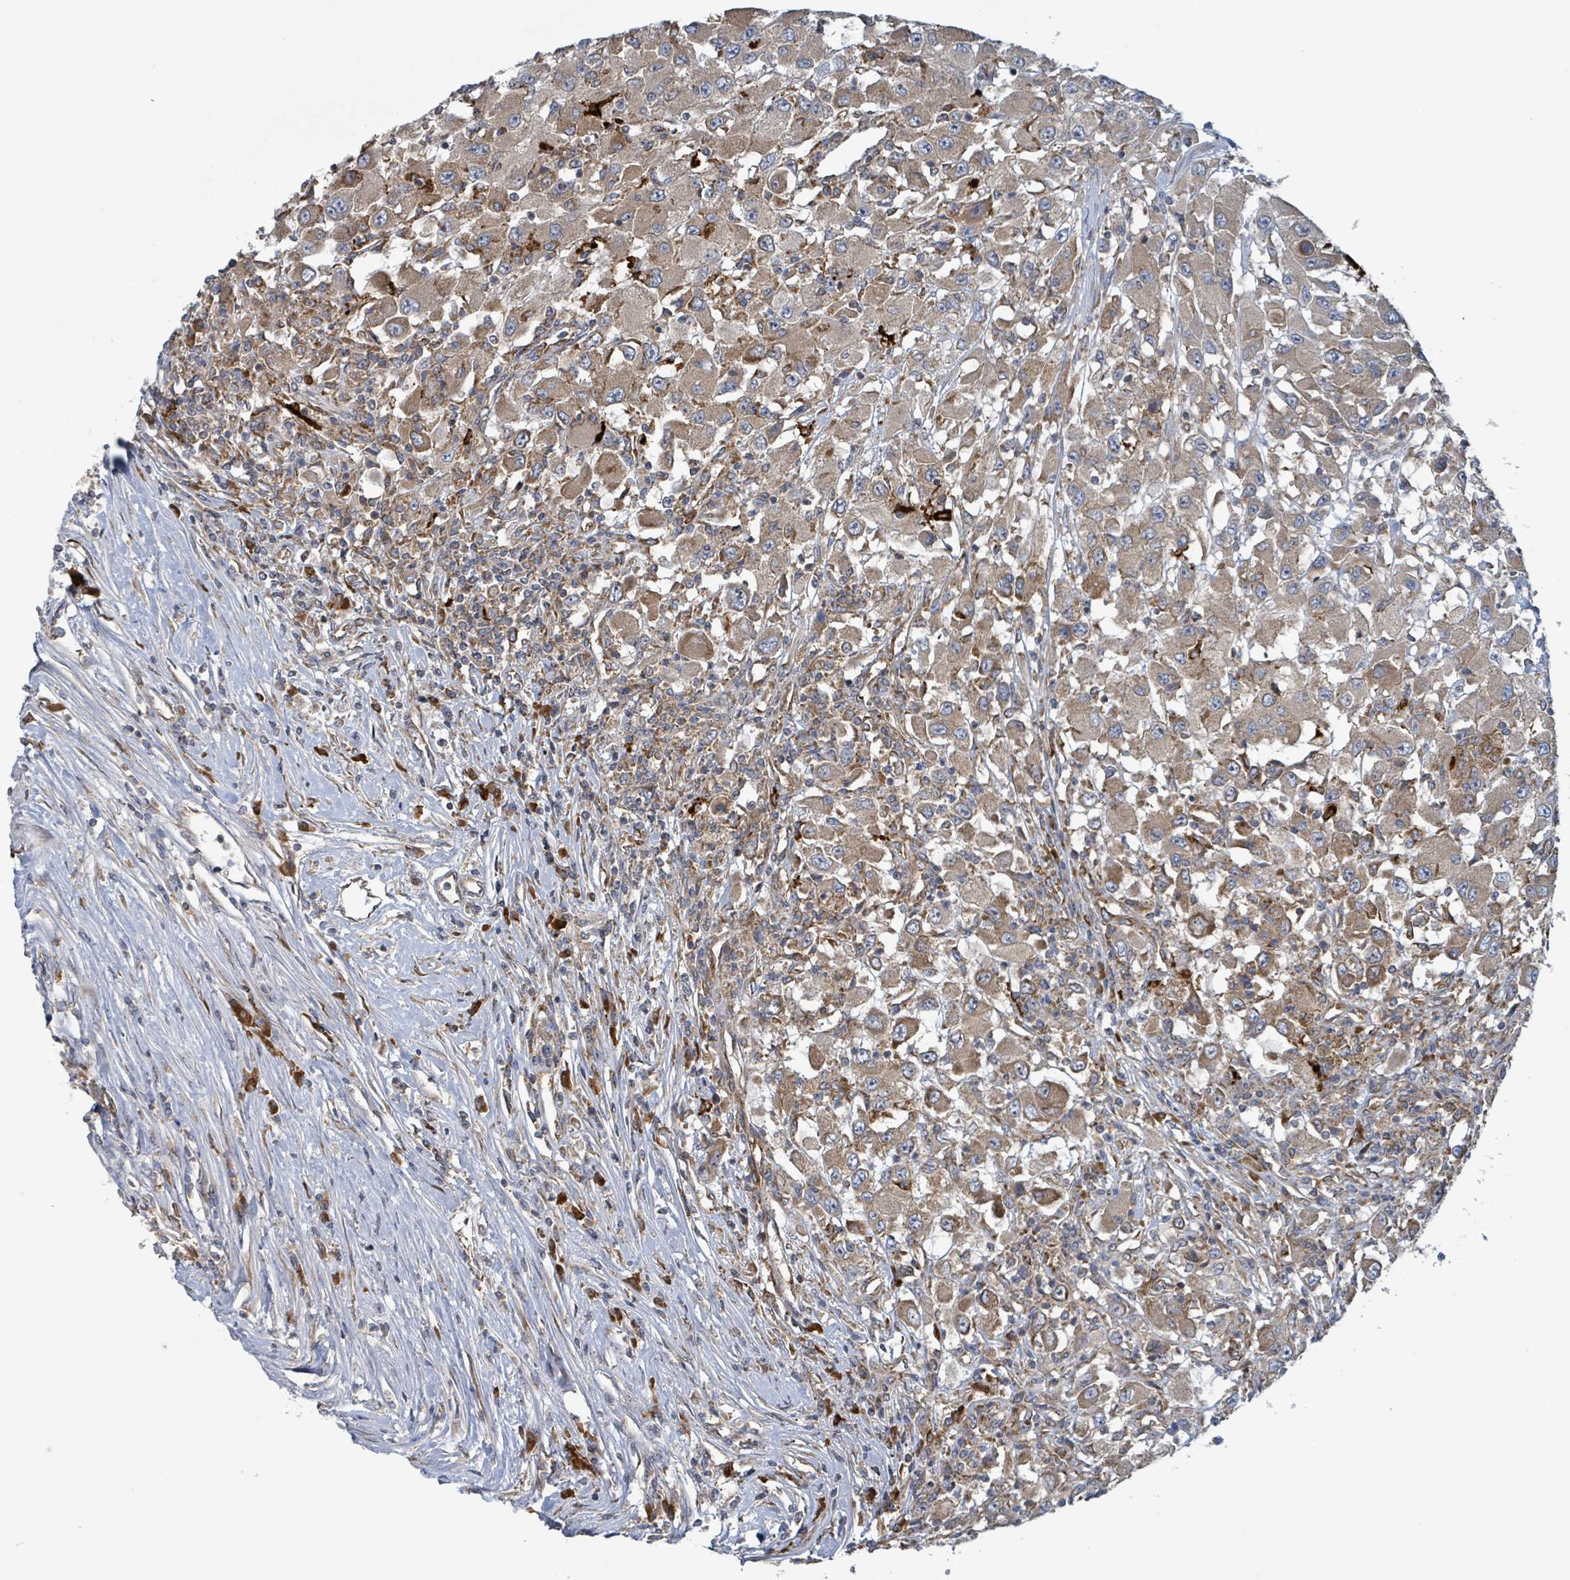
{"staining": {"intensity": "moderate", "quantity": ">75%", "location": "cytoplasmic/membranous"}, "tissue": "renal cancer", "cell_type": "Tumor cells", "image_type": "cancer", "snomed": [{"axis": "morphology", "description": "Adenocarcinoma, NOS"}, {"axis": "topography", "description": "Kidney"}], "caption": "Brown immunohistochemical staining in human renal cancer (adenocarcinoma) exhibits moderate cytoplasmic/membranous expression in approximately >75% of tumor cells.", "gene": "OR51E1", "patient": {"sex": "female", "age": 67}}